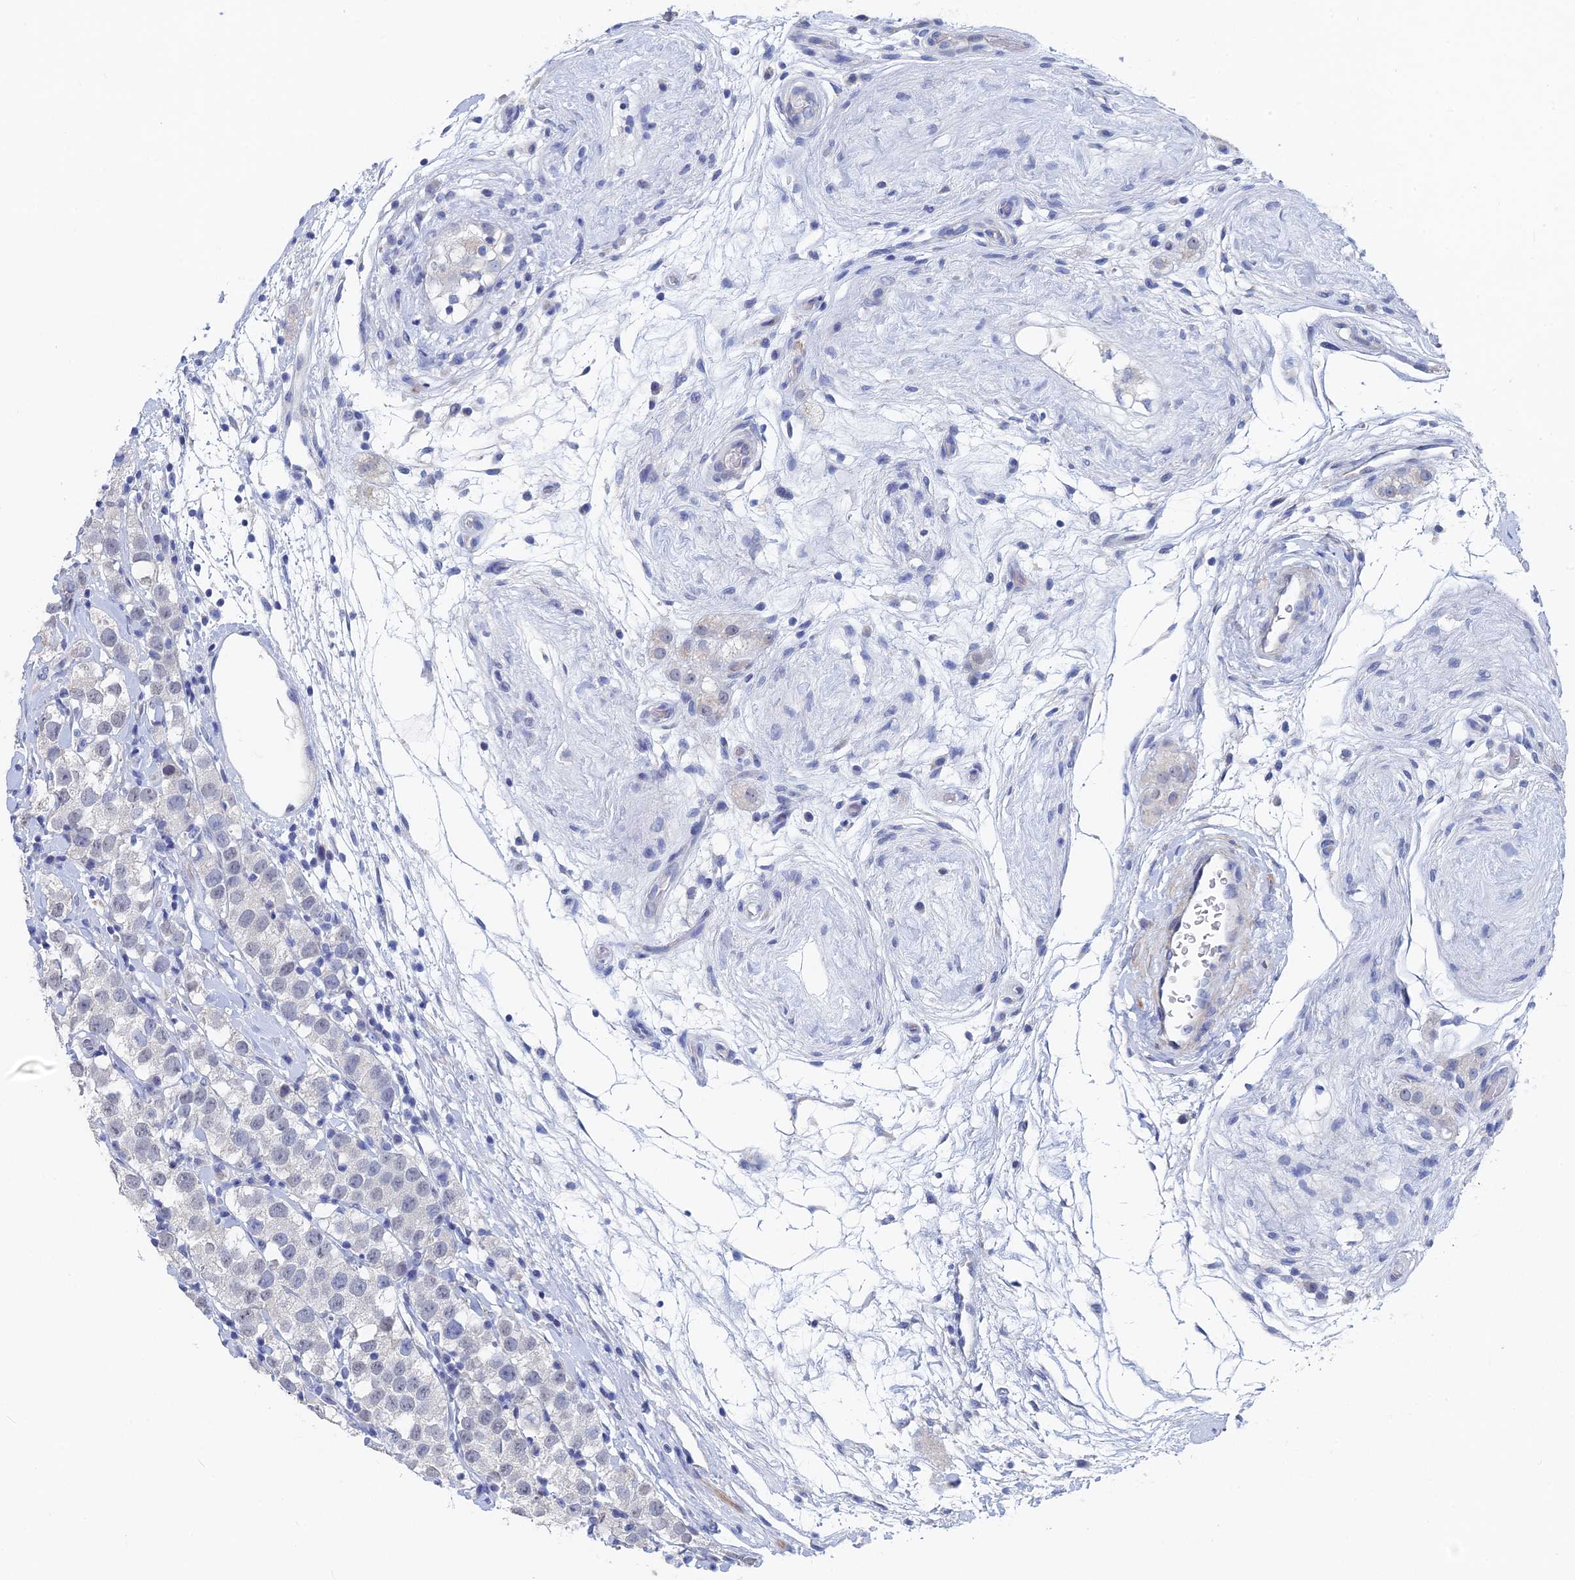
{"staining": {"intensity": "negative", "quantity": "none", "location": "none"}, "tissue": "testis cancer", "cell_type": "Tumor cells", "image_type": "cancer", "snomed": [{"axis": "morphology", "description": "Seminoma, NOS"}, {"axis": "topography", "description": "Testis"}], "caption": "This is an immunohistochemistry image of seminoma (testis). There is no expression in tumor cells.", "gene": "GMNC", "patient": {"sex": "male", "age": 34}}